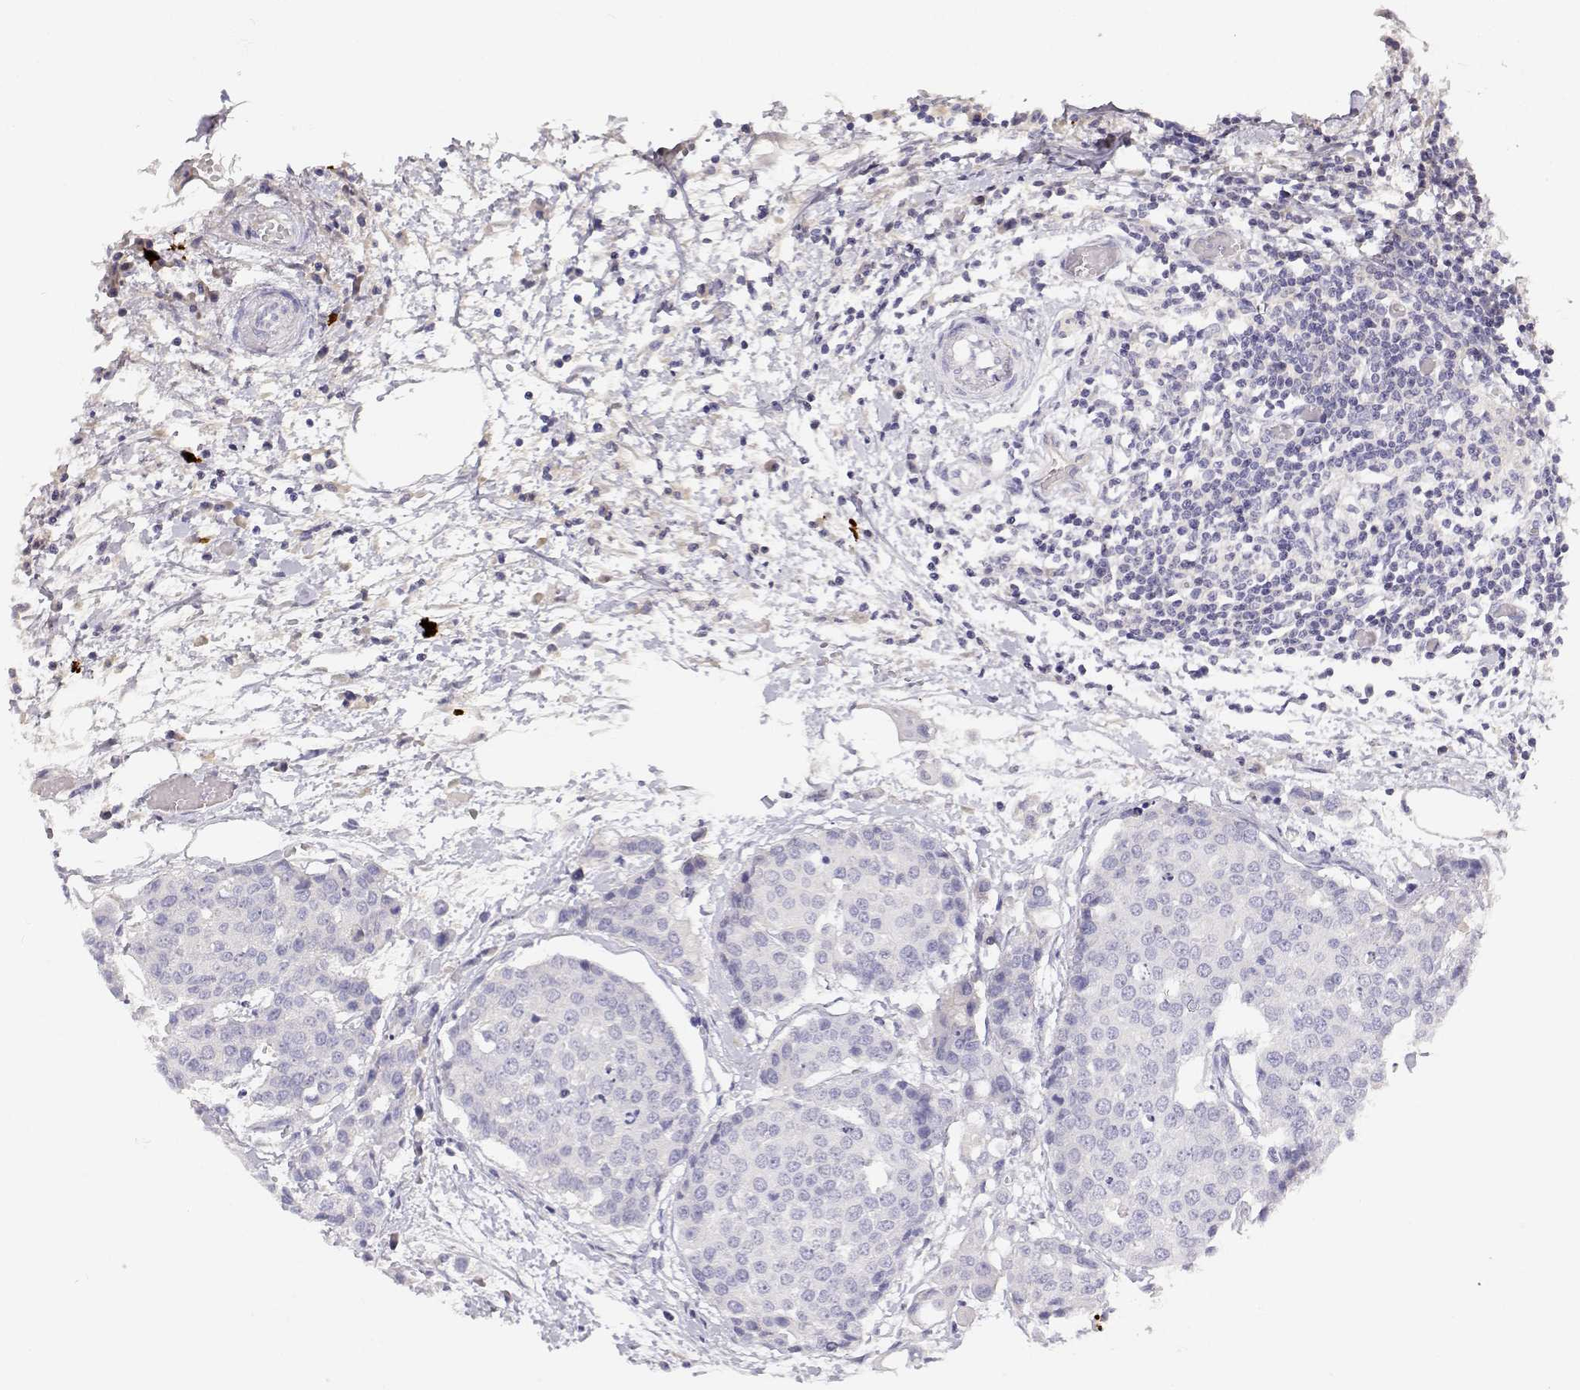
{"staining": {"intensity": "negative", "quantity": "none", "location": "none"}, "tissue": "carcinoid", "cell_type": "Tumor cells", "image_type": "cancer", "snomed": [{"axis": "morphology", "description": "Carcinoid, malignant, NOS"}, {"axis": "topography", "description": "Colon"}], "caption": "High magnification brightfield microscopy of malignant carcinoid stained with DAB (3,3'-diaminobenzidine) (brown) and counterstained with hematoxylin (blue): tumor cells show no significant expression.", "gene": "GPR174", "patient": {"sex": "male", "age": 81}}